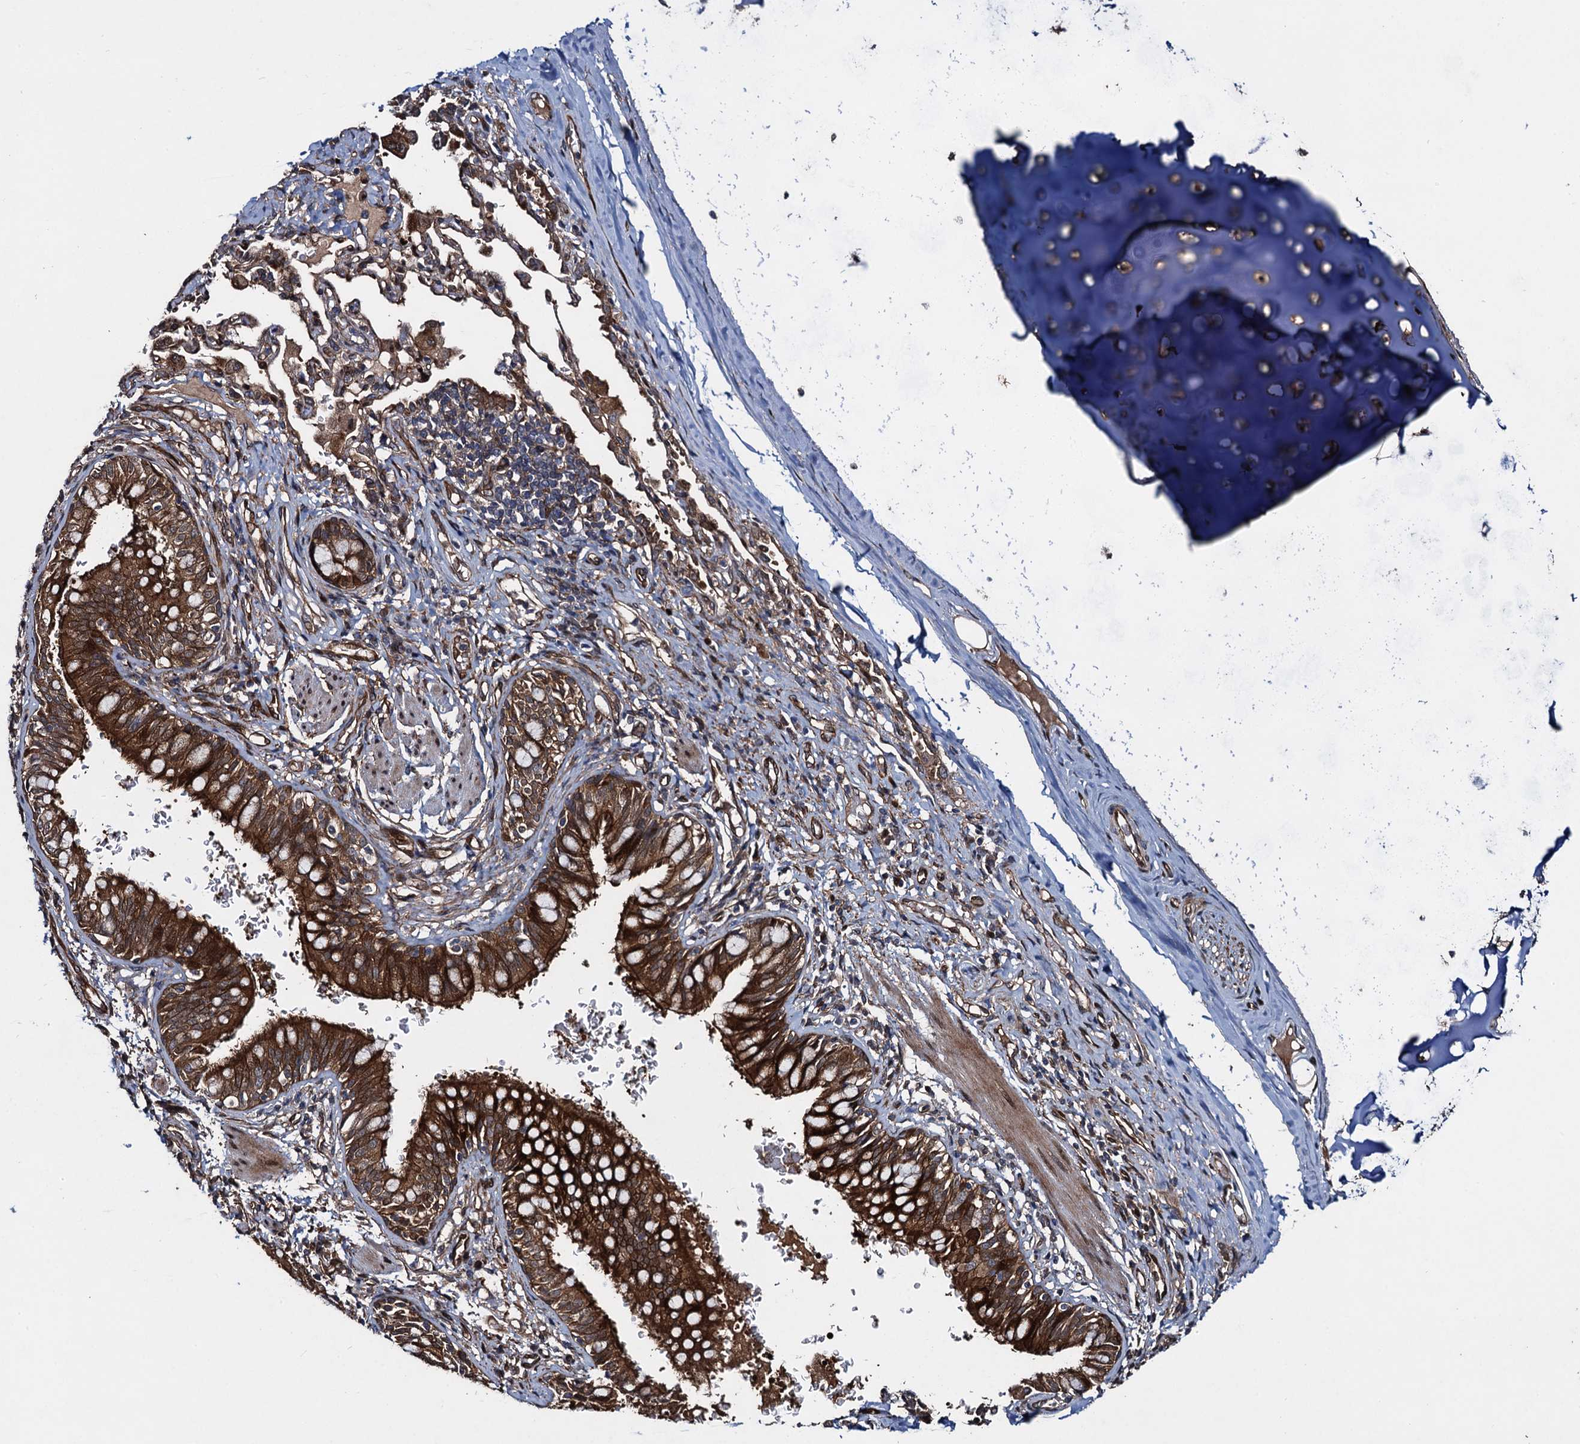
{"staining": {"intensity": "strong", "quantity": ">75%", "location": "cytoplasmic/membranous"}, "tissue": "bronchus", "cell_type": "Respiratory epithelial cells", "image_type": "normal", "snomed": [{"axis": "morphology", "description": "Normal tissue, NOS"}, {"axis": "topography", "description": "Cartilage tissue"}, {"axis": "topography", "description": "Bronchus"}], "caption": "Protein expression analysis of benign bronchus displays strong cytoplasmic/membranous staining in about >75% of respiratory epithelial cells.", "gene": "RHOBTB1", "patient": {"sex": "female", "age": 36}}